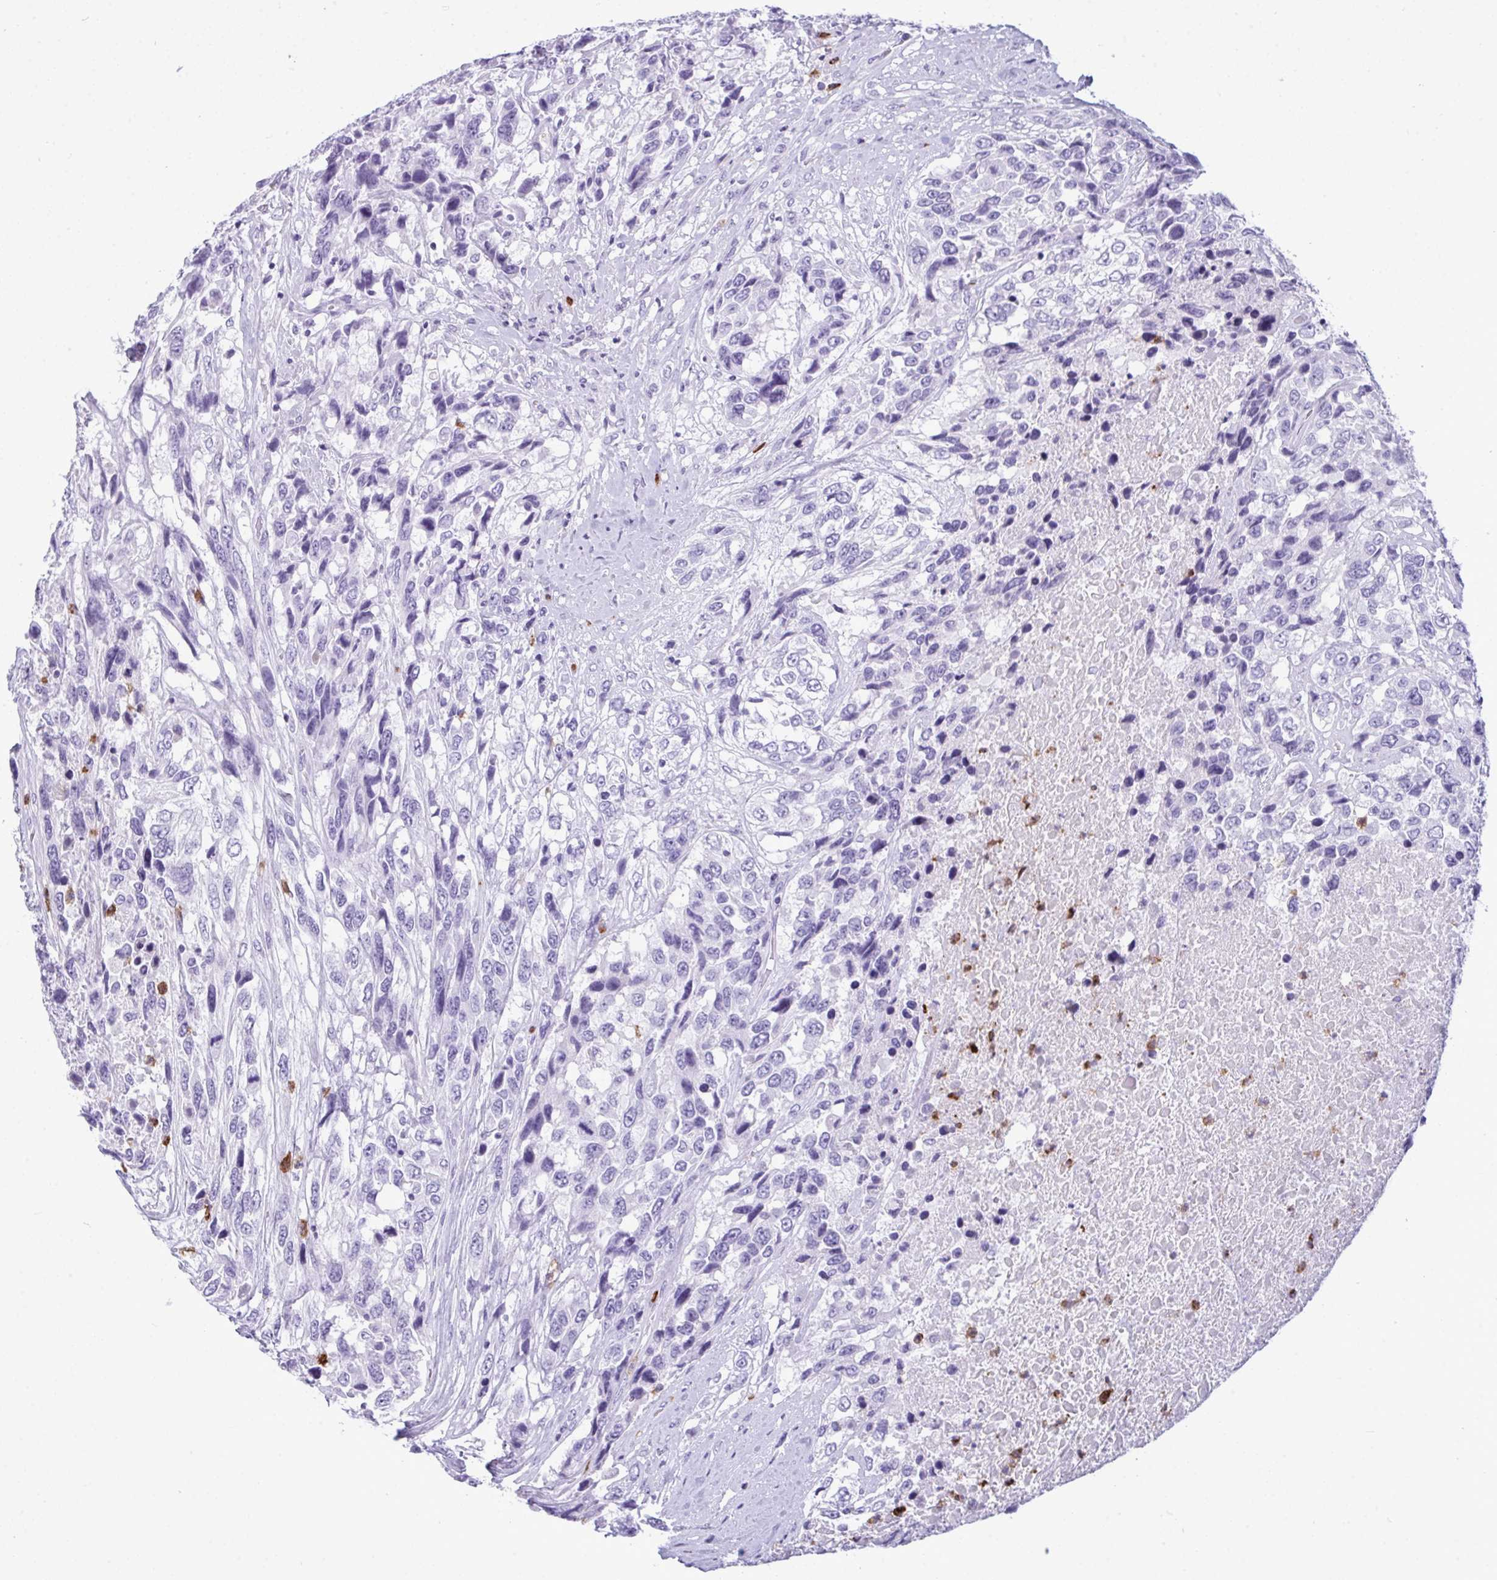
{"staining": {"intensity": "negative", "quantity": "none", "location": "none"}, "tissue": "urothelial cancer", "cell_type": "Tumor cells", "image_type": "cancer", "snomed": [{"axis": "morphology", "description": "Urothelial carcinoma, High grade"}, {"axis": "topography", "description": "Urinary bladder"}], "caption": "Immunohistochemistry image of human high-grade urothelial carcinoma stained for a protein (brown), which demonstrates no staining in tumor cells. (DAB (3,3'-diaminobenzidine) IHC with hematoxylin counter stain).", "gene": "ARHGAP42", "patient": {"sex": "female", "age": 70}}